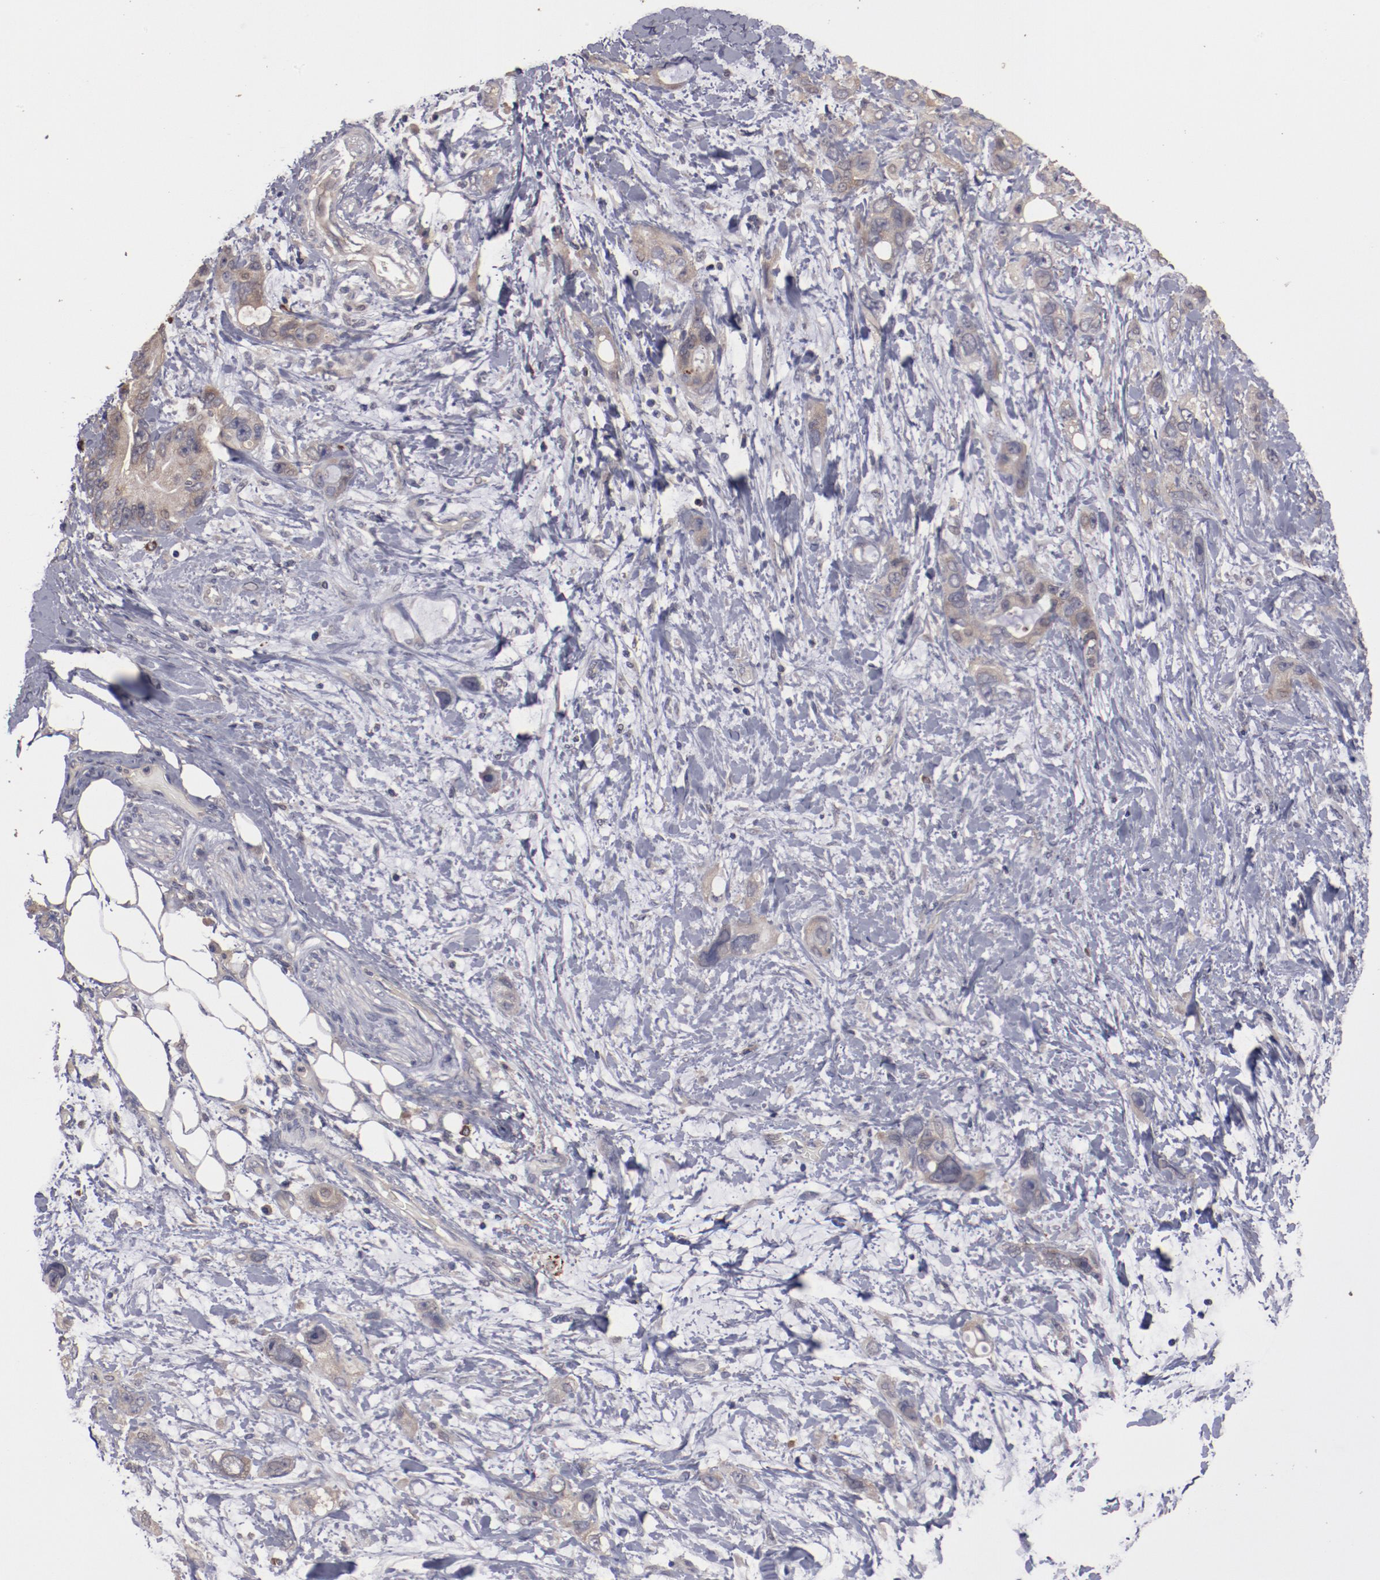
{"staining": {"intensity": "weak", "quantity": ">75%", "location": "cytoplasmic/membranous"}, "tissue": "stomach cancer", "cell_type": "Tumor cells", "image_type": "cancer", "snomed": [{"axis": "morphology", "description": "Adenocarcinoma, NOS"}, {"axis": "topography", "description": "Stomach, upper"}], "caption": "Protein expression analysis of stomach cancer shows weak cytoplasmic/membranous positivity in about >75% of tumor cells.", "gene": "LRRC75B", "patient": {"sex": "male", "age": 47}}